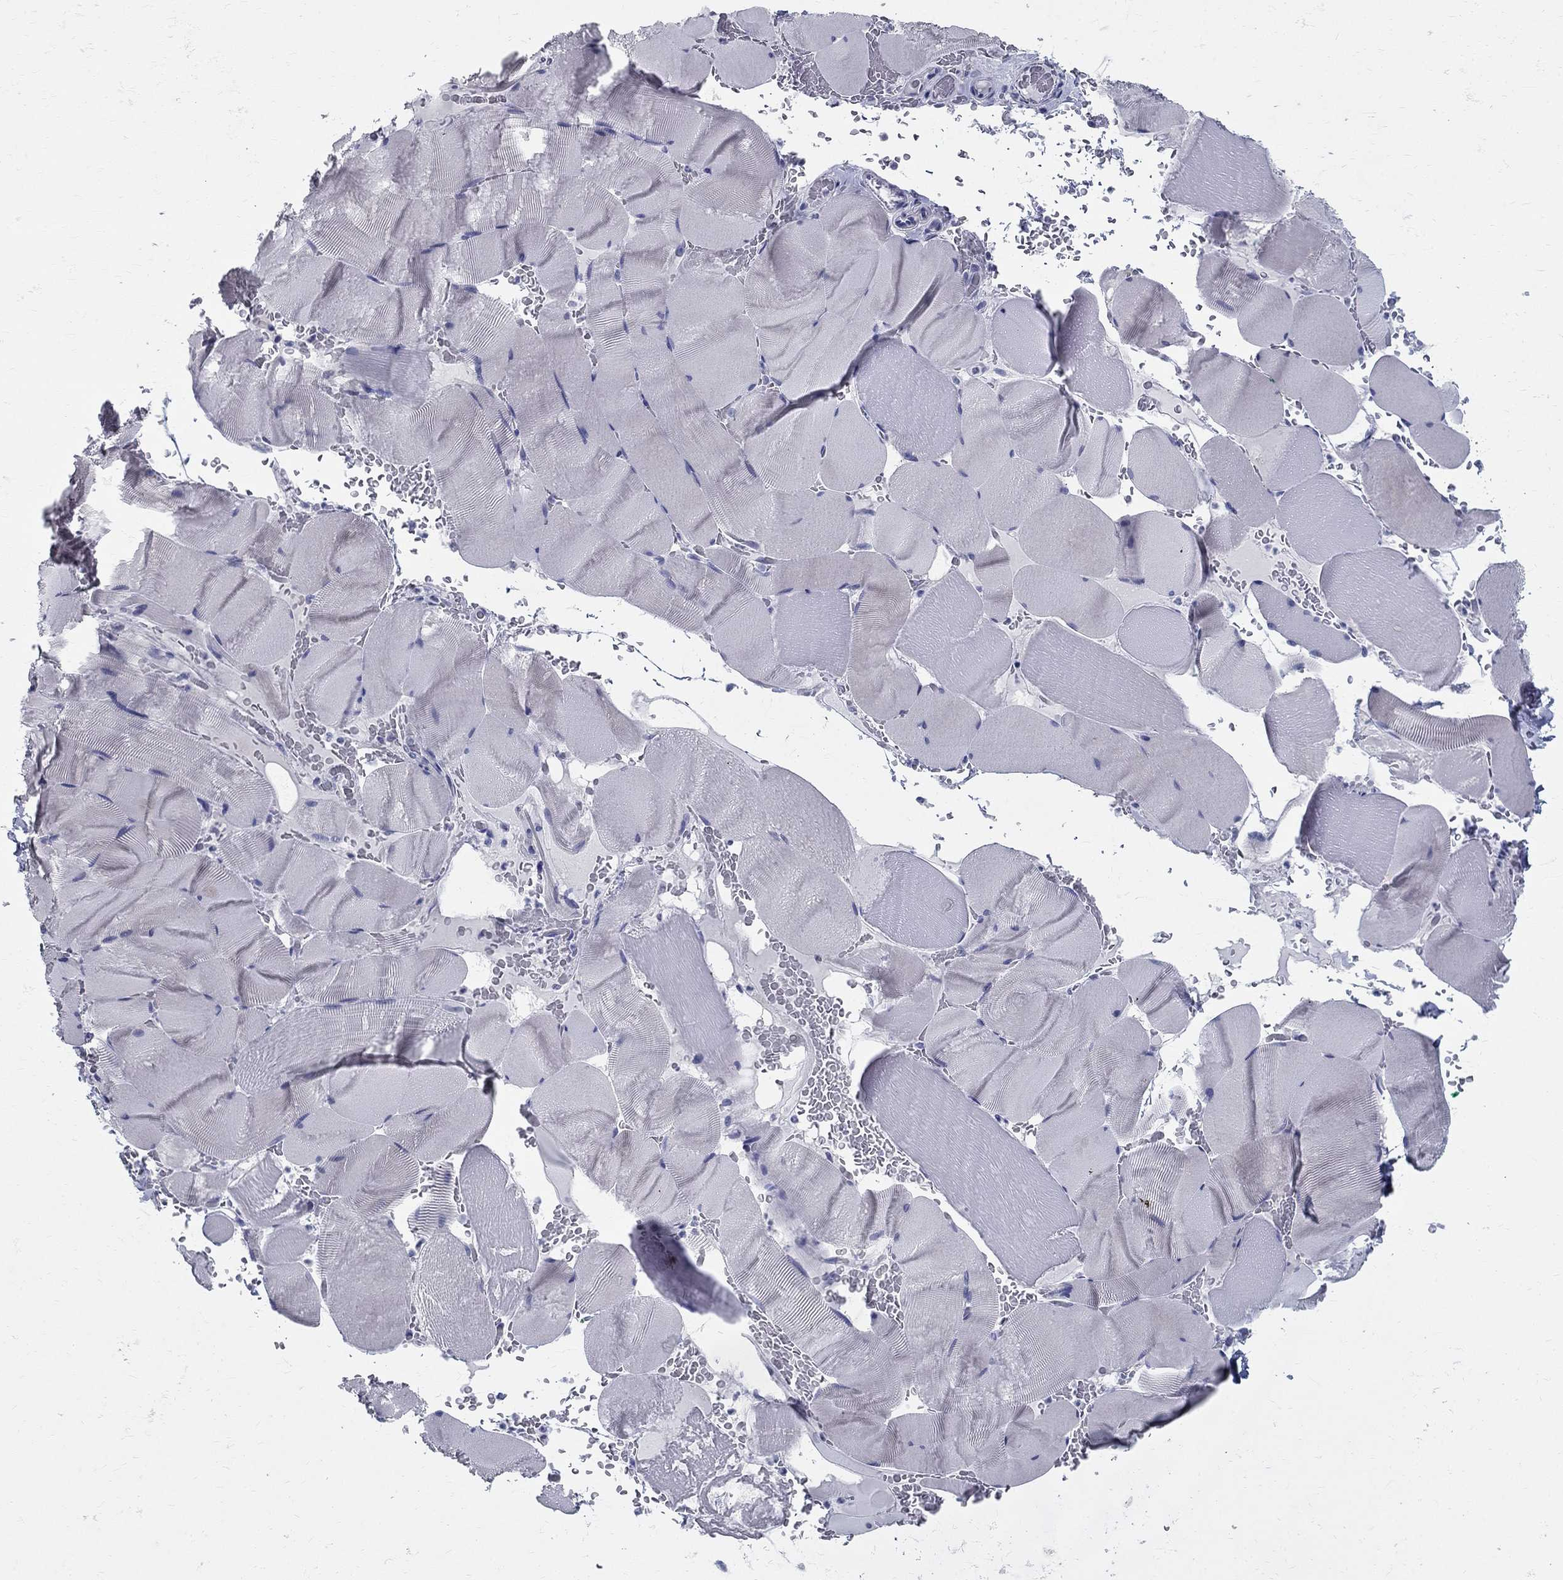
{"staining": {"intensity": "negative", "quantity": "none", "location": "none"}, "tissue": "skeletal muscle", "cell_type": "Myocytes", "image_type": "normal", "snomed": [{"axis": "morphology", "description": "Normal tissue, NOS"}, {"axis": "topography", "description": "Skeletal muscle"}], "caption": "Immunohistochemistry photomicrograph of unremarkable skeletal muscle: human skeletal muscle stained with DAB exhibits no significant protein staining in myocytes. (Immunohistochemistry, brightfield microscopy, high magnification).", "gene": "TGM4", "patient": {"sex": "male", "age": 56}}